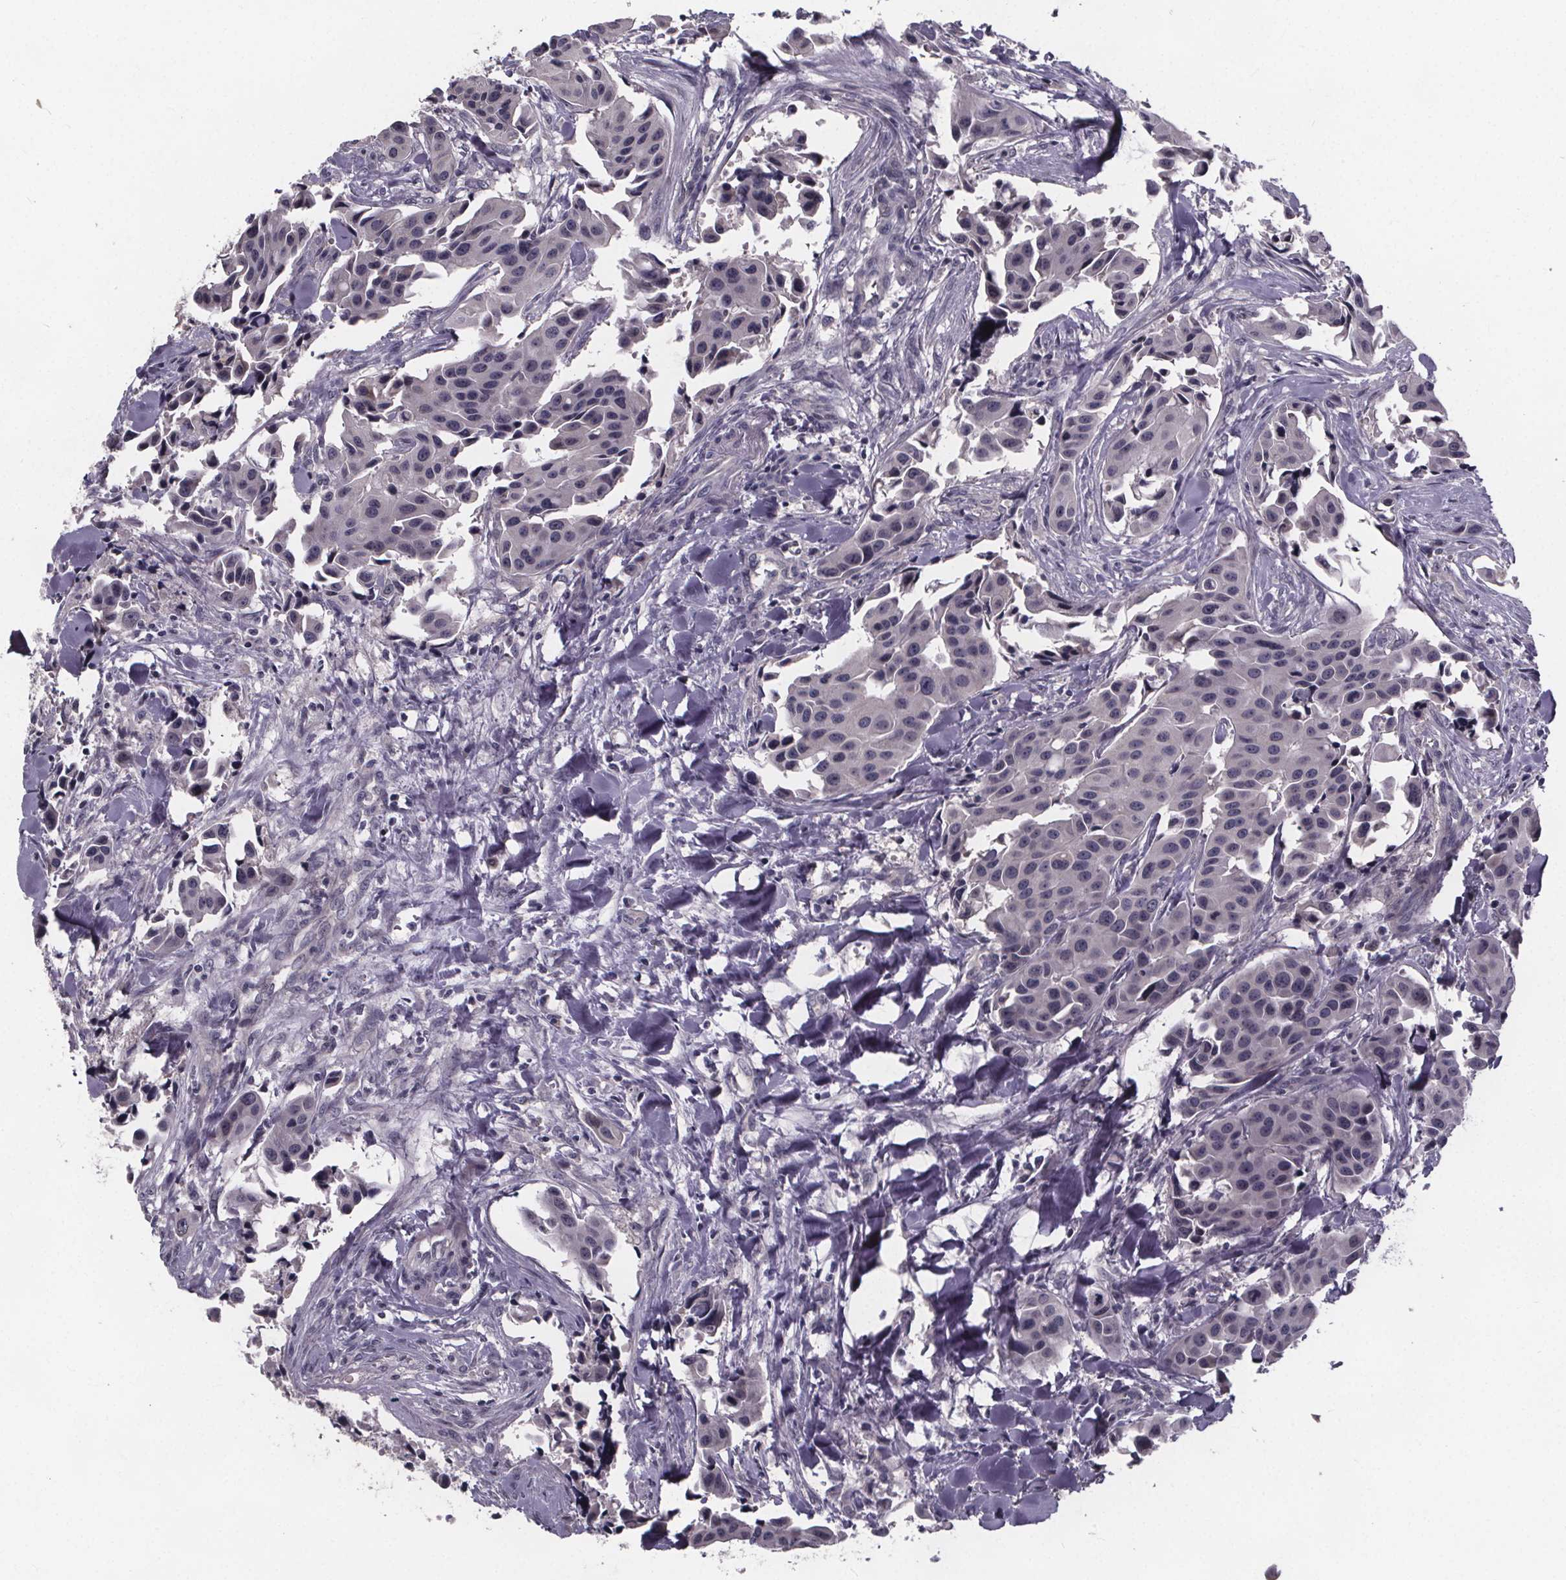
{"staining": {"intensity": "negative", "quantity": "none", "location": "none"}, "tissue": "head and neck cancer", "cell_type": "Tumor cells", "image_type": "cancer", "snomed": [{"axis": "morphology", "description": "Adenocarcinoma, NOS"}, {"axis": "topography", "description": "Head-Neck"}], "caption": "This photomicrograph is of head and neck cancer (adenocarcinoma) stained with IHC to label a protein in brown with the nuclei are counter-stained blue. There is no positivity in tumor cells.", "gene": "FAM181B", "patient": {"sex": "male", "age": 76}}